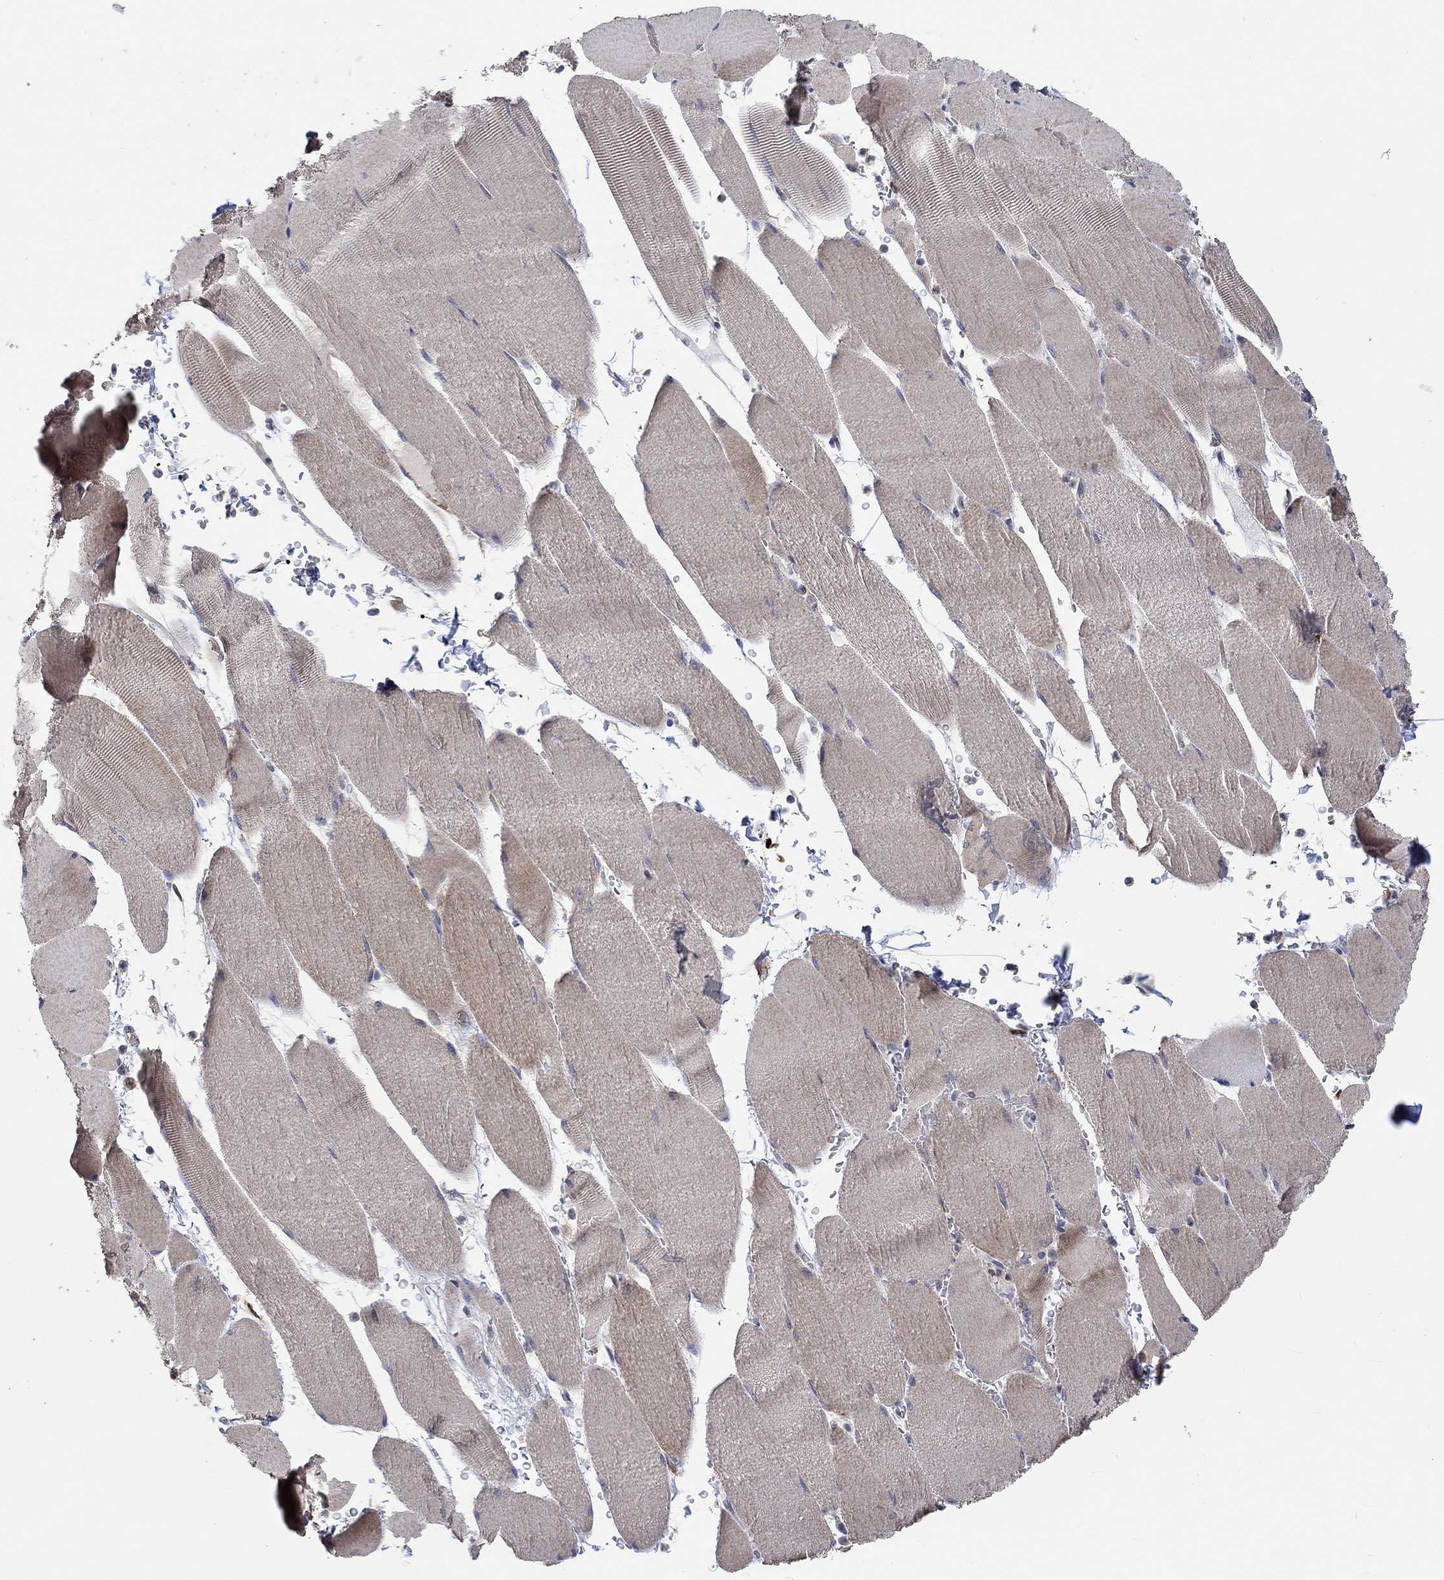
{"staining": {"intensity": "weak", "quantity": "25%-75%", "location": "cytoplasmic/membranous"}, "tissue": "skeletal muscle", "cell_type": "Myocytes", "image_type": "normal", "snomed": [{"axis": "morphology", "description": "Normal tissue, NOS"}, {"axis": "topography", "description": "Skeletal muscle"}], "caption": "IHC of unremarkable human skeletal muscle displays low levels of weak cytoplasmic/membranous expression in about 25%-75% of myocytes. The protein is shown in brown color, while the nuclei are stained blue.", "gene": "CAMK1D", "patient": {"sex": "male", "age": 56}}